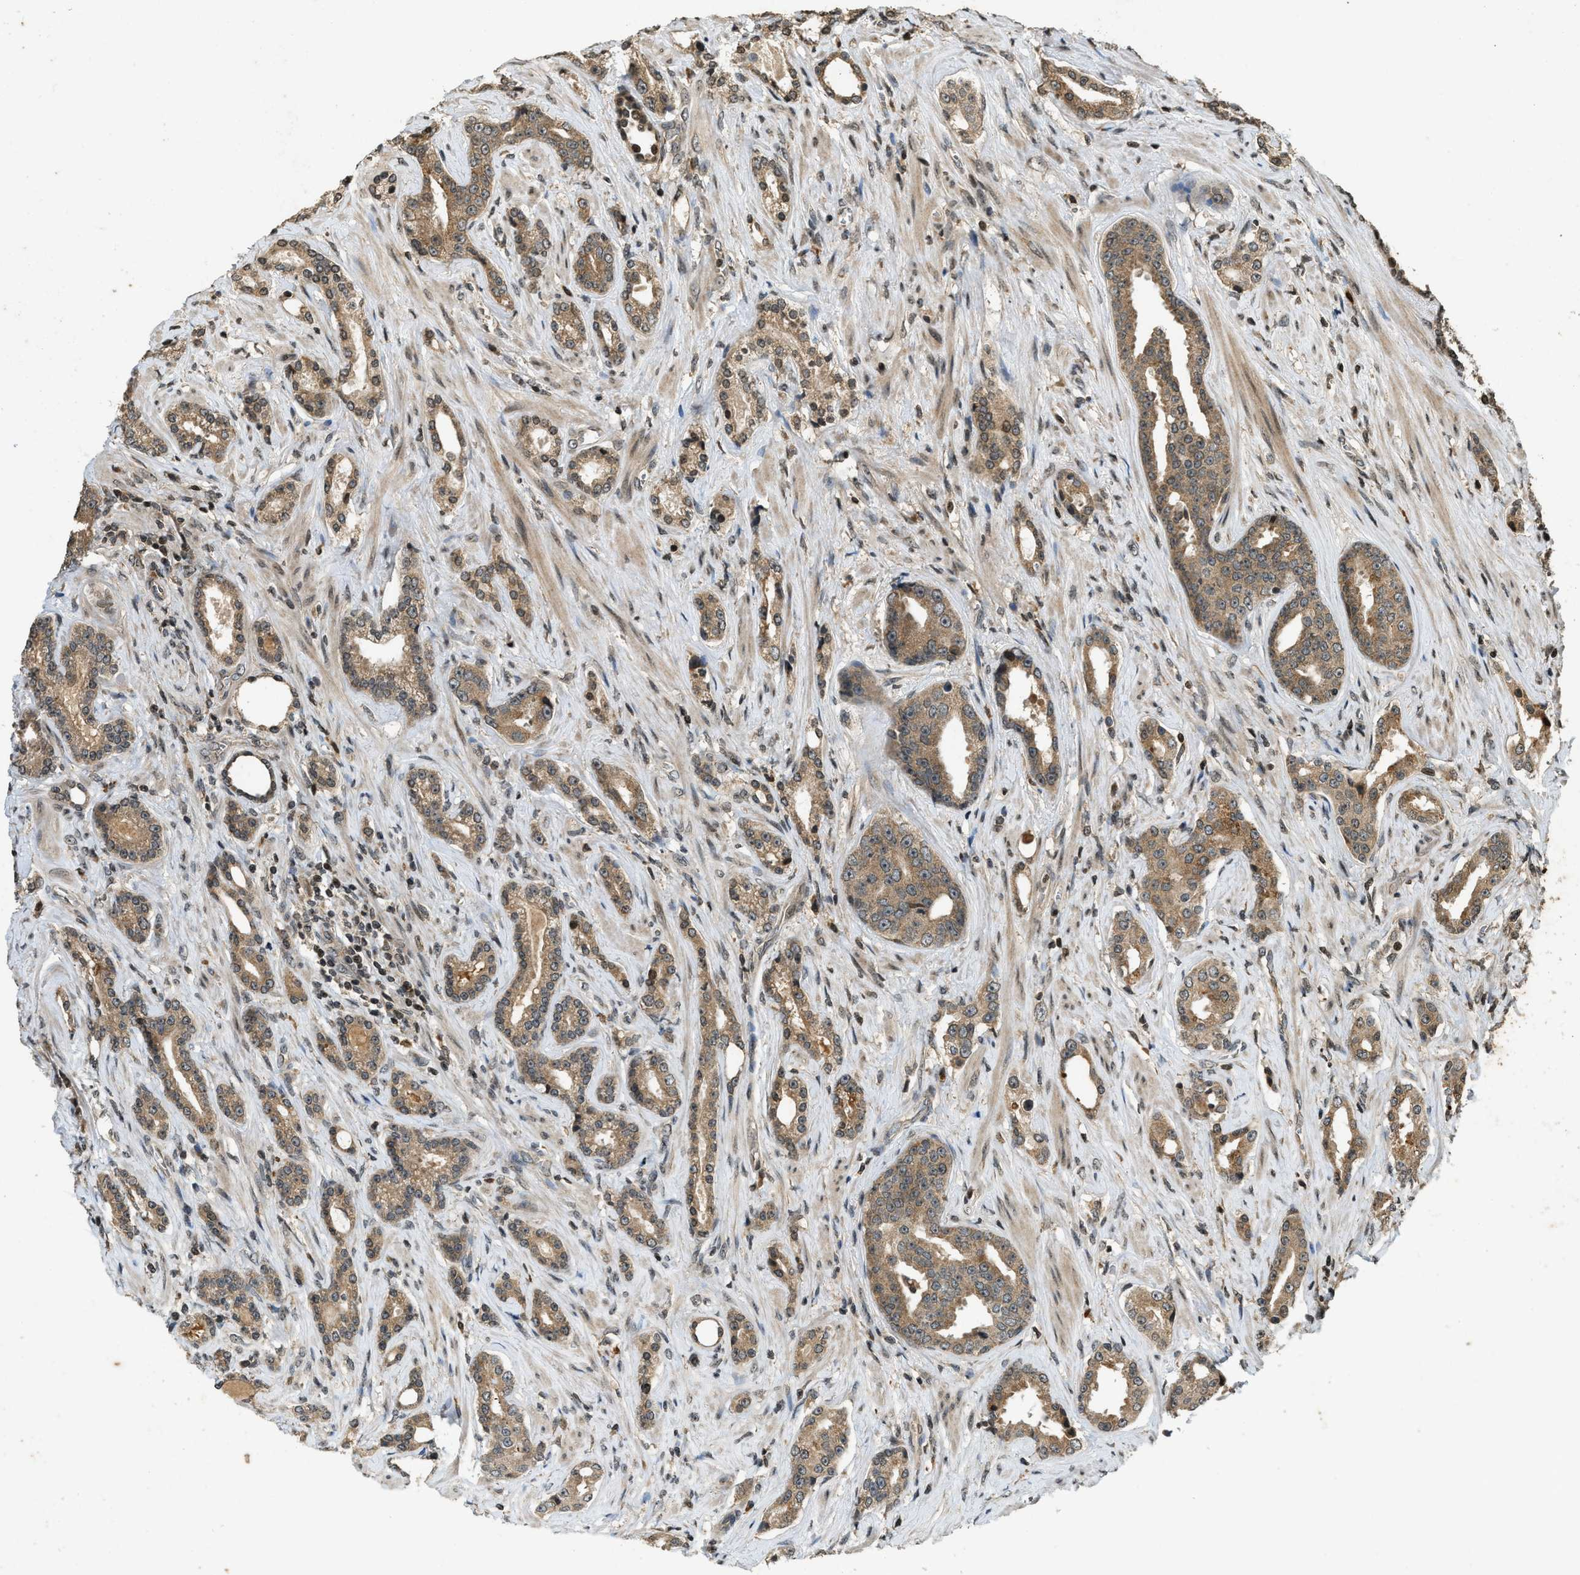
{"staining": {"intensity": "moderate", "quantity": ">75%", "location": "cytoplasmic/membranous"}, "tissue": "prostate cancer", "cell_type": "Tumor cells", "image_type": "cancer", "snomed": [{"axis": "morphology", "description": "Adenocarcinoma, High grade"}, {"axis": "topography", "description": "Prostate"}], "caption": "Human prostate cancer stained for a protein (brown) reveals moderate cytoplasmic/membranous positive expression in about >75% of tumor cells.", "gene": "SIAH1", "patient": {"sex": "male", "age": 71}}